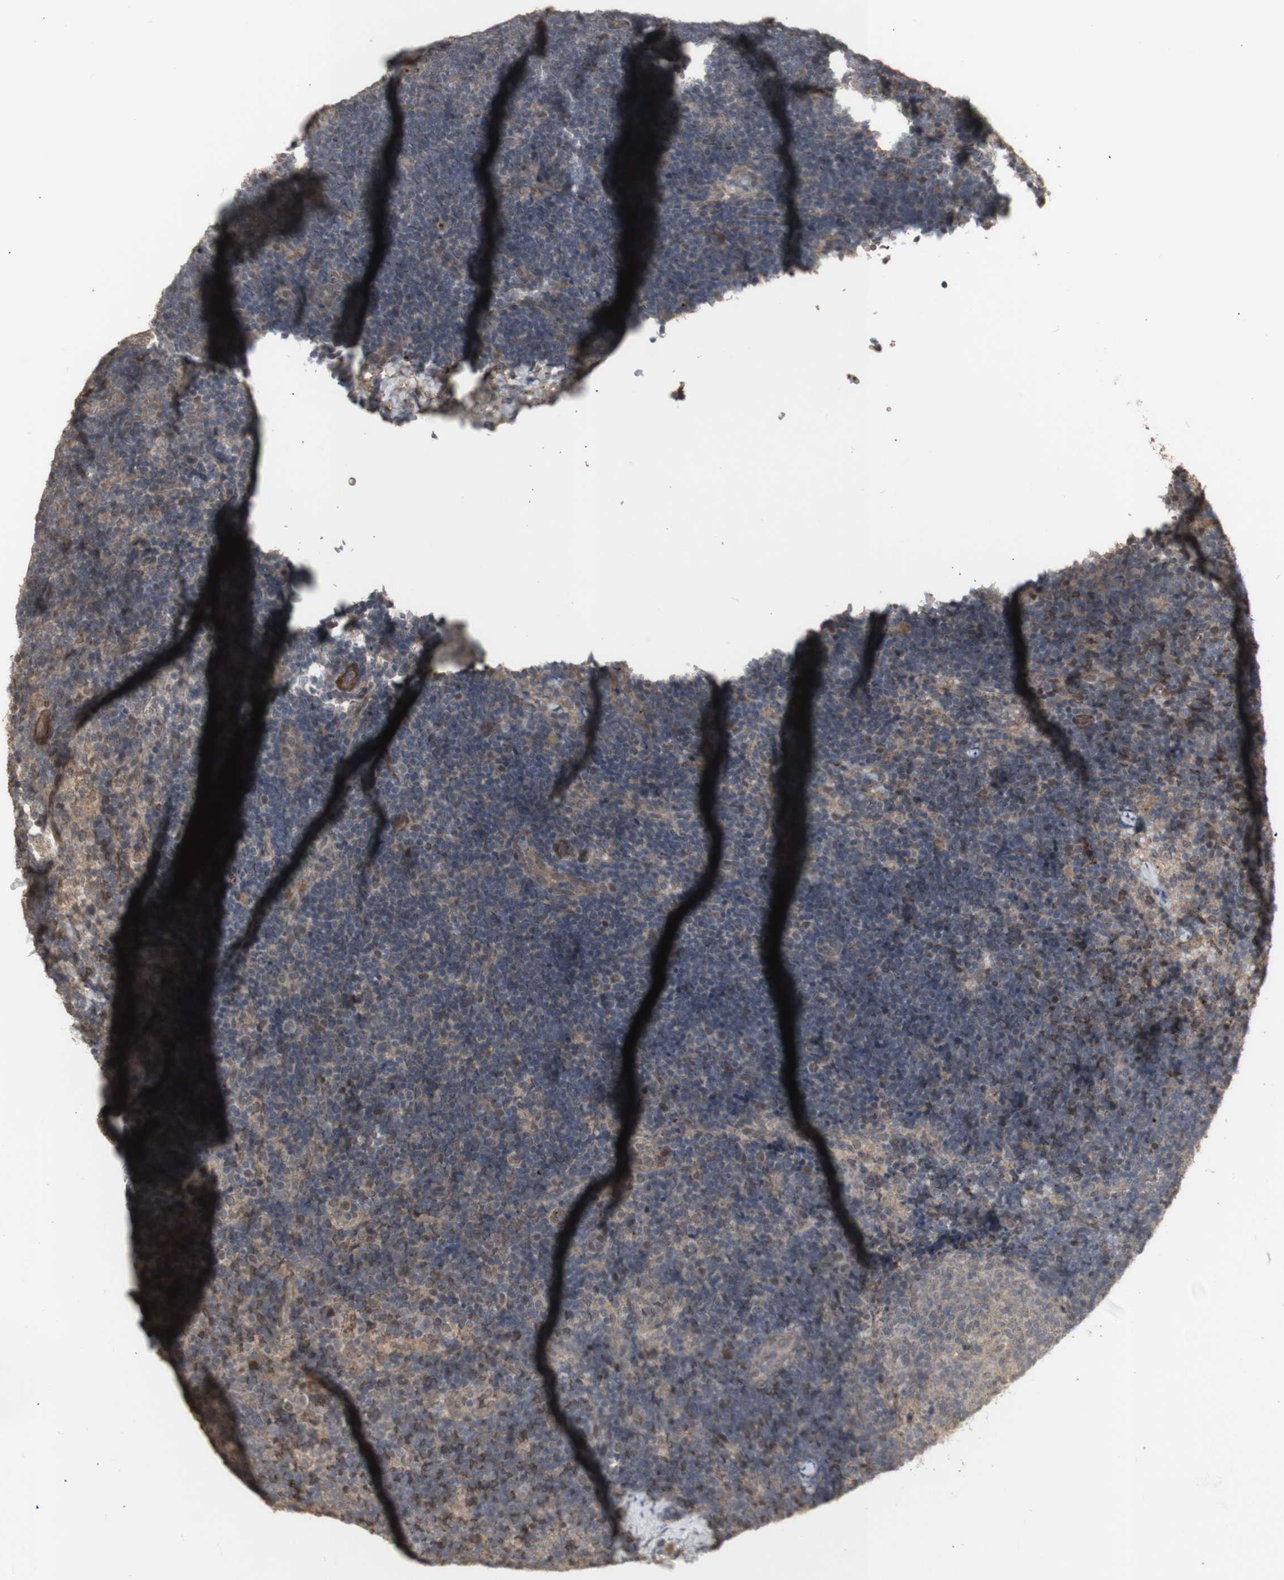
{"staining": {"intensity": "weak", "quantity": ">75%", "location": "cytoplasmic/membranous"}, "tissue": "lymph node", "cell_type": "Germinal center cells", "image_type": "normal", "snomed": [{"axis": "morphology", "description": "Normal tissue, NOS"}, {"axis": "topography", "description": "Lymph node"}], "caption": "Weak cytoplasmic/membranous positivity for a protein is seen in about >75% of germinal center cells of benign lymph node using immunohistochemistry.", "gene": "ALOX12", "patient": {"sex": "female", "age": 14}}